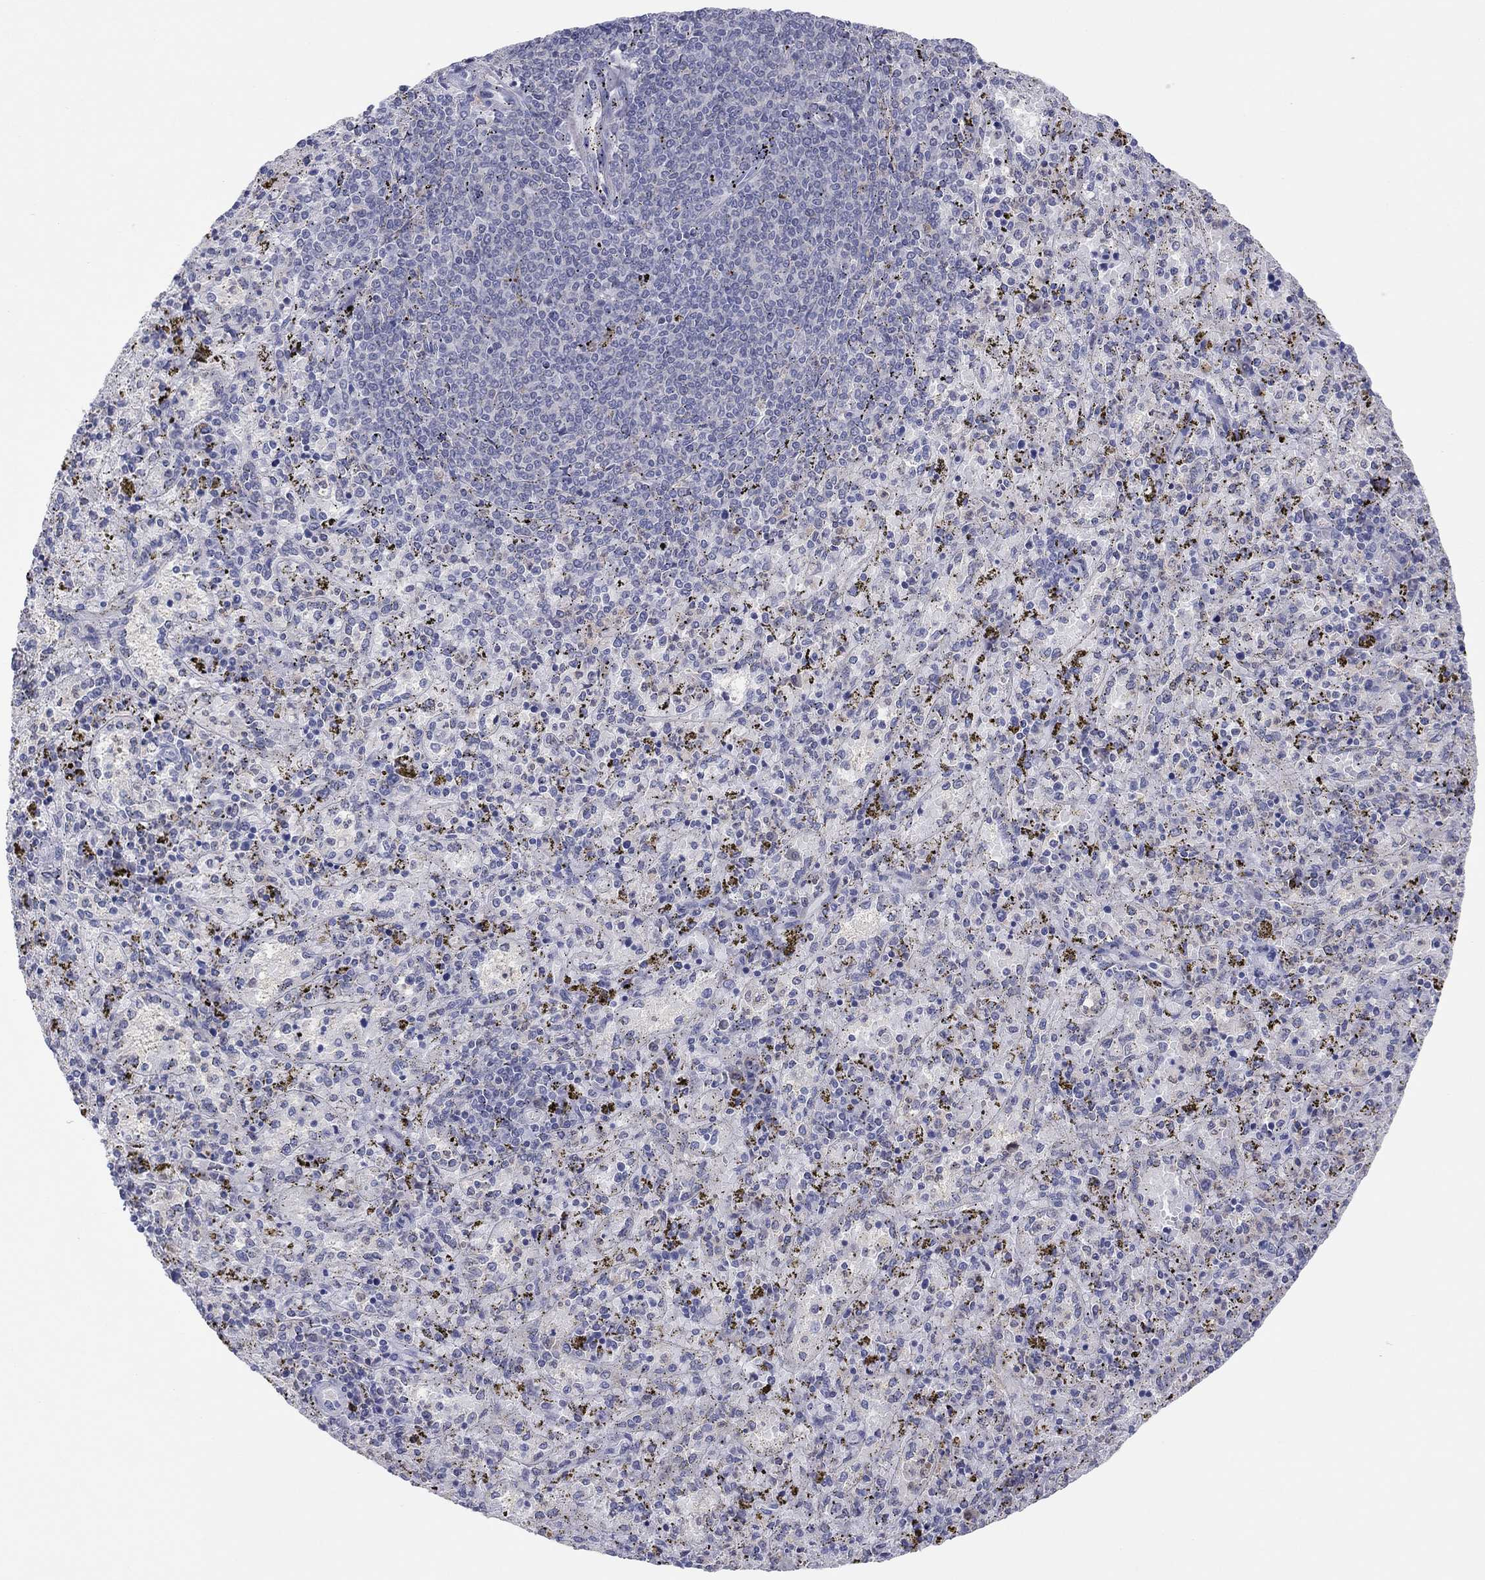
{"staining": {"intensity": "weak", "quantity": "25%-75%", "location": "cytoplasmic/membranous"}, "tissue": "spleen", "cell_type": "Cells in red pulp", "image_type": "normal", "snomed": [{"axis": "morphology", "description": "Normal tissue, NOS"}, {"axis": "topography", "description": "Spleen"}], "caption": "Unremarkable spleen was stained to show a protein in brown. There is low levels of weak cytoplasmic/membranous positivity in approximately 25%-75% of cells in red pulp.", "gene": "PDXK", "patient": {"sex": "female", "age": 50}}